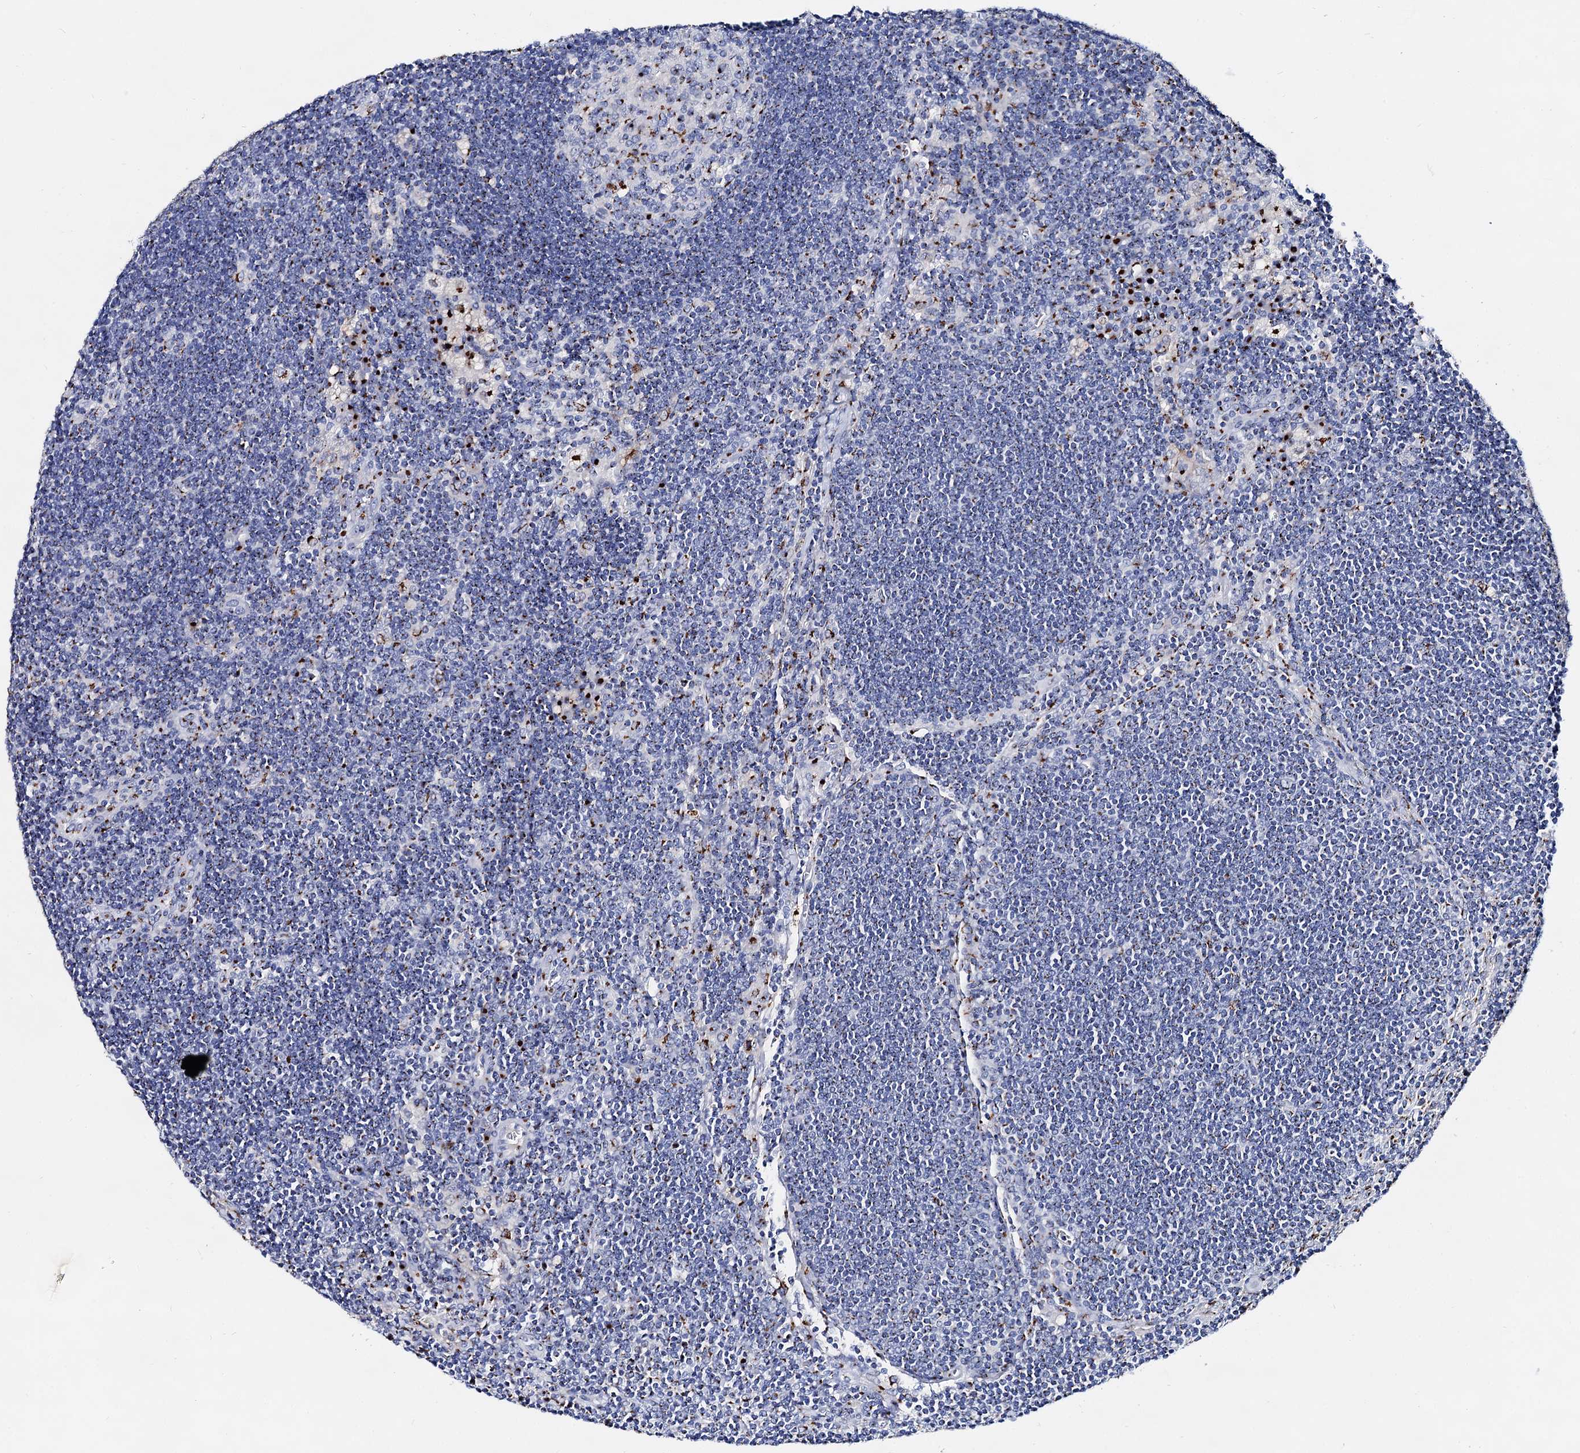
{"staining": {"intensity": "strong", "quantity": "<25%", "location": "cytoplasmic/membranous"}, "tissue": "lymph node", "cell_type": "Germinal center cells", "image_type": "normal", "snomed": [{"axis": "morphology", "description": "Normal tissue, NOS"}, {"axis": "topography", "description": "Lymph node"}], "caption": "Strong cytoplasmic/membranous protein positivity is appreciated in about <25% of germinal center cells in lymph node. The staining was performed using DAB to visualize the protein expression in brown, while the nuclei were stained in blue with hematoxylin (Magnification: 20x).", "gene": "TM9SF3", "patient": {"sex": "male", "age": 24}}